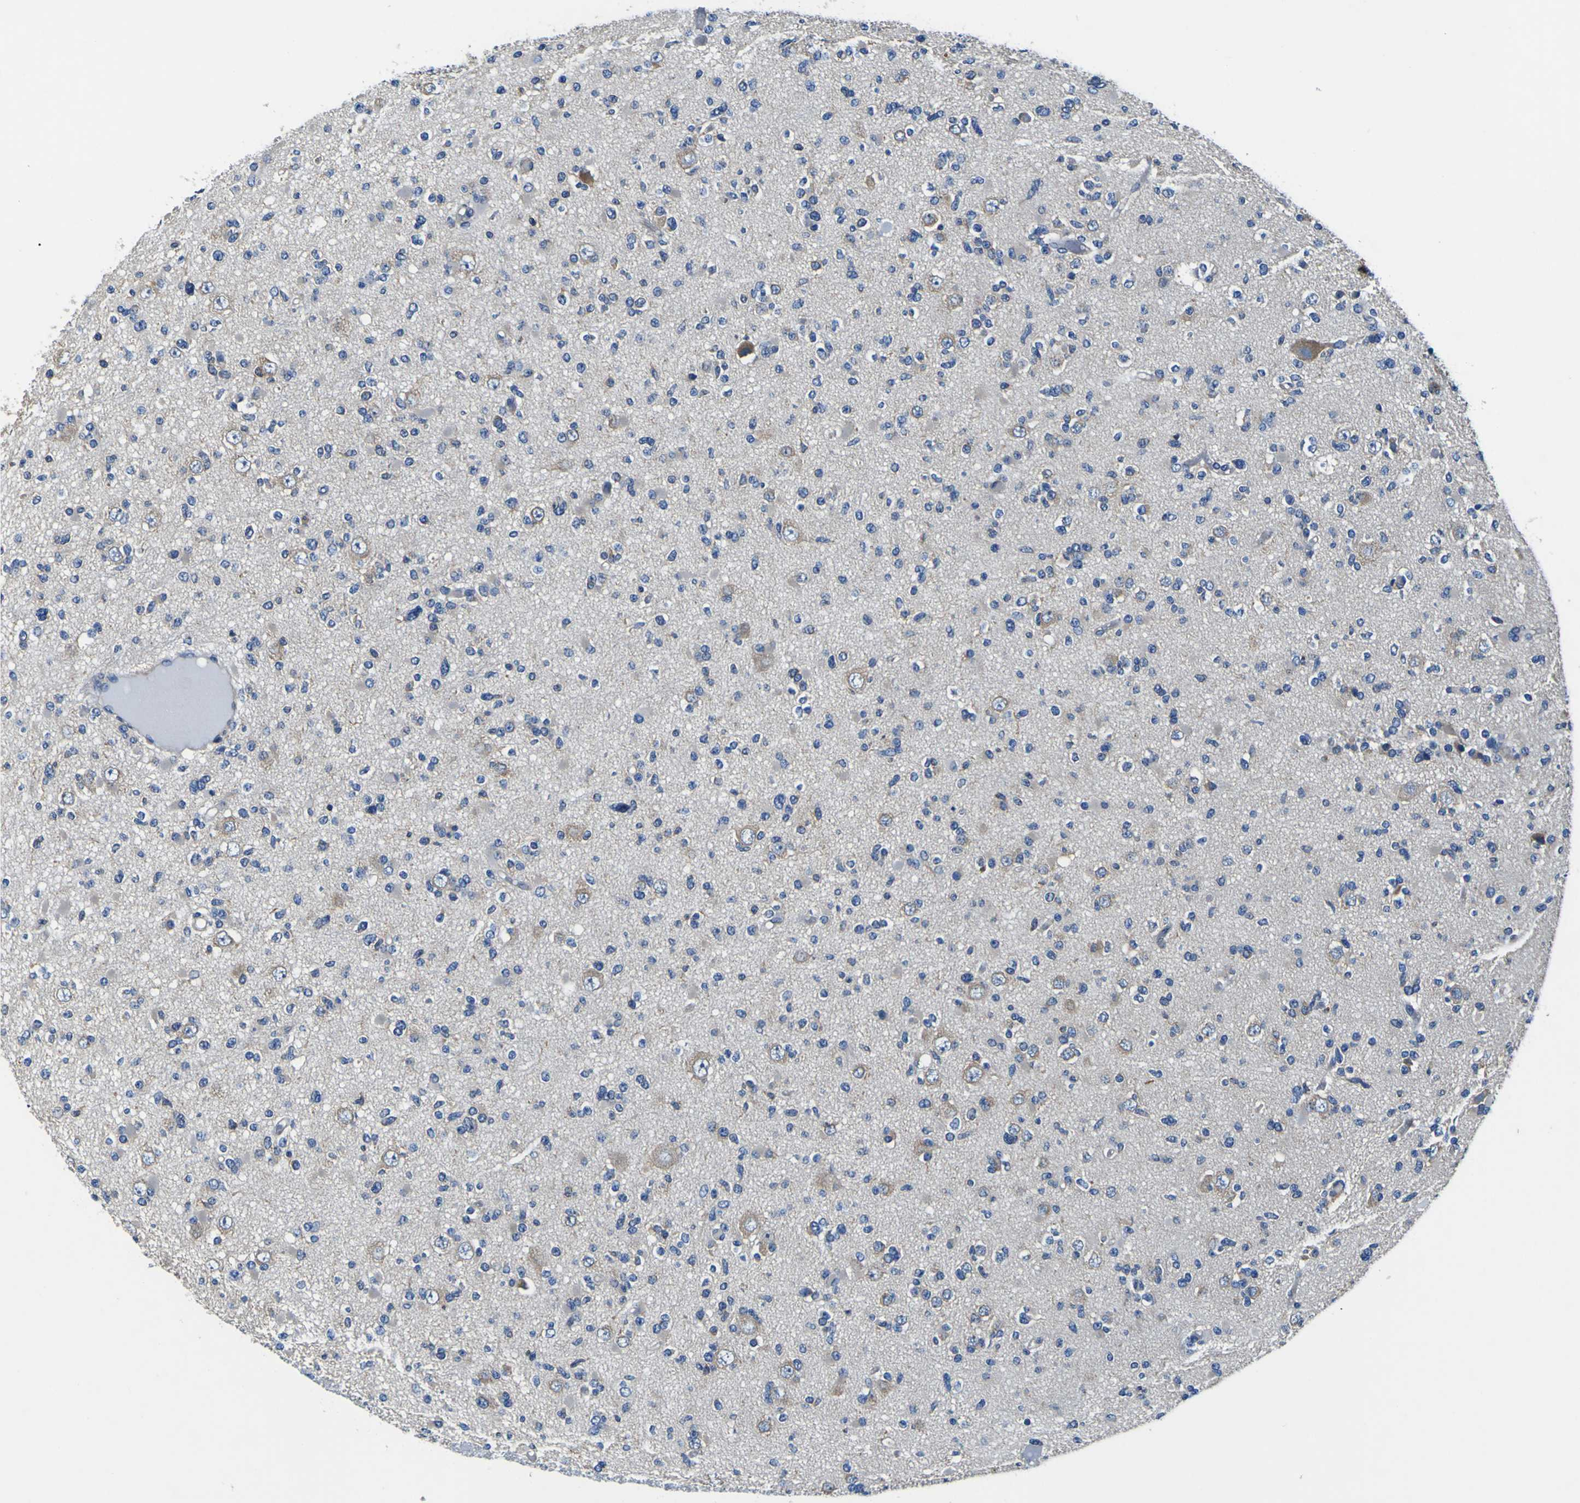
{"staining": {"intensity": "negative", "quantity": "none", "location": "none"}, "tissue": "glioma", "cell_type": "Tumor cells", "image_type": "cancer", "snomed": [{"axis": "morphology", "description": "Glioma, malignant, Low grade"}, {"axis": "topography", "description": "Brain"}], "caption": "Histopathology image shows no significant protein positivity in tumor cells of glioma.", "gene": "CNR2", "patient": {"sex": "female", "age": 22}}